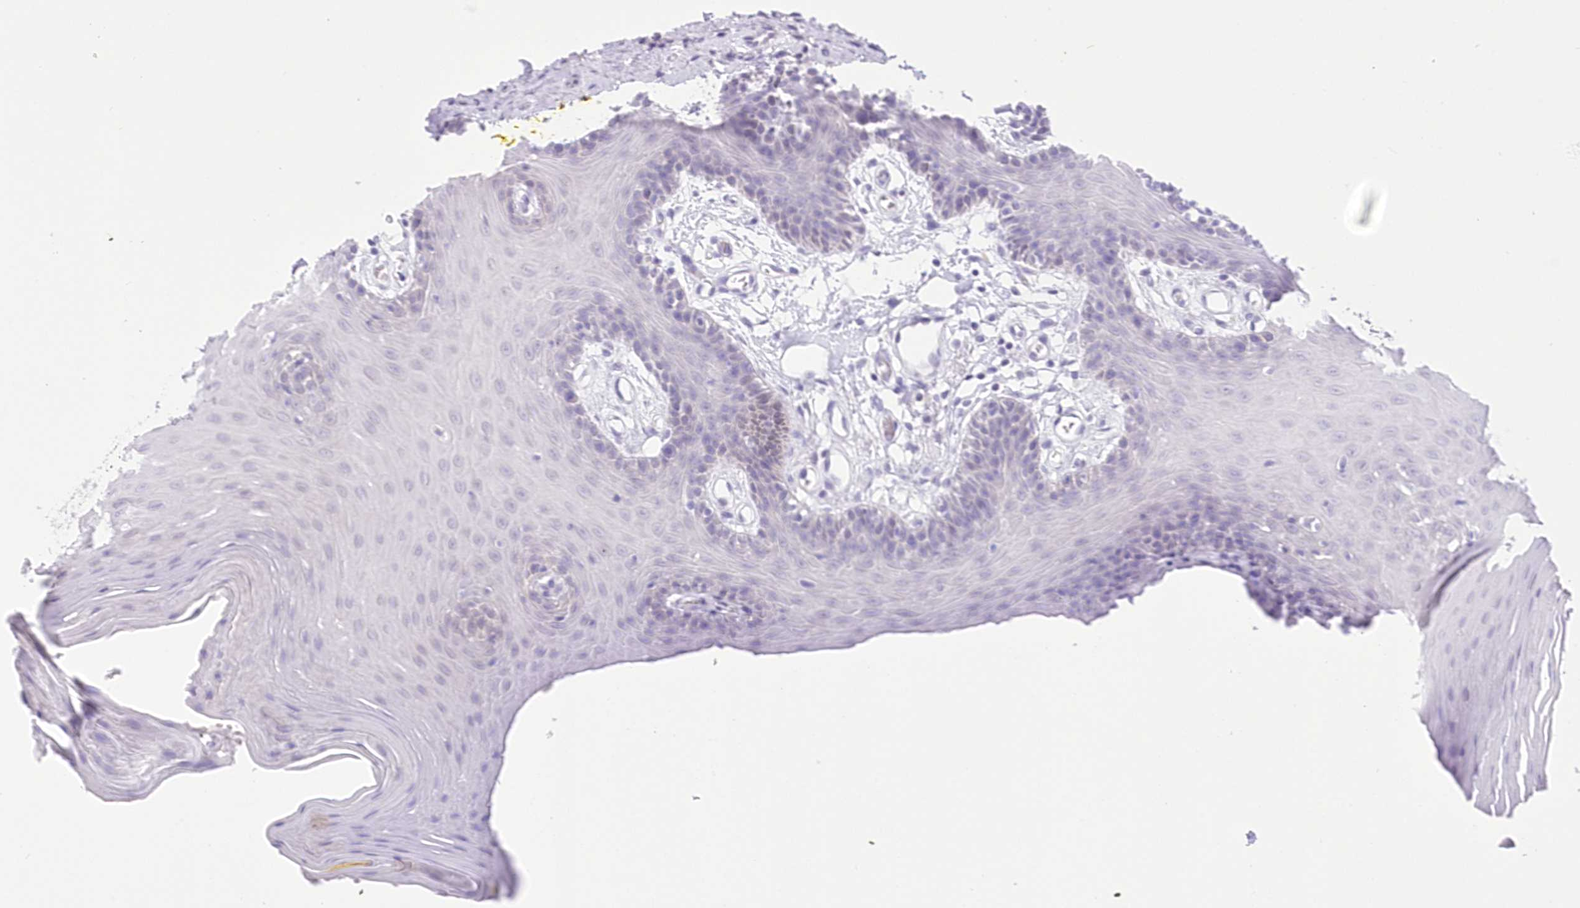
{"staining": {"intensity": "negative", "quantity": "none", "location": "none"}, "tissue": "oral mucosa", "cell_type": "Squamous epithelial cells", "image_type": "normal", "snomed": [{"axis": "morphology", "description": "Normal tissue, NOS"}, {"axis": "morphology", "description": "Squamous cell carcinoma, NOS"}, {"axis": "topography", "description": "Skeletal muscle"}, {"axis": "topography", "description": "Oral tissue"}, {"axis": "topography", "description": "Salivary gland"}, {"axis": "topography", "description": "Head-Neck"}], "caption": "IHC photomicrograph of benign oral mucosa: human oral mucosa stained with DAB (3,3'-diaminobenzidine) reveals no significant protein positivity in squamous epithelial cells.", "gene": "UBA6", "patient": {"sex": "male", "age": 54}}